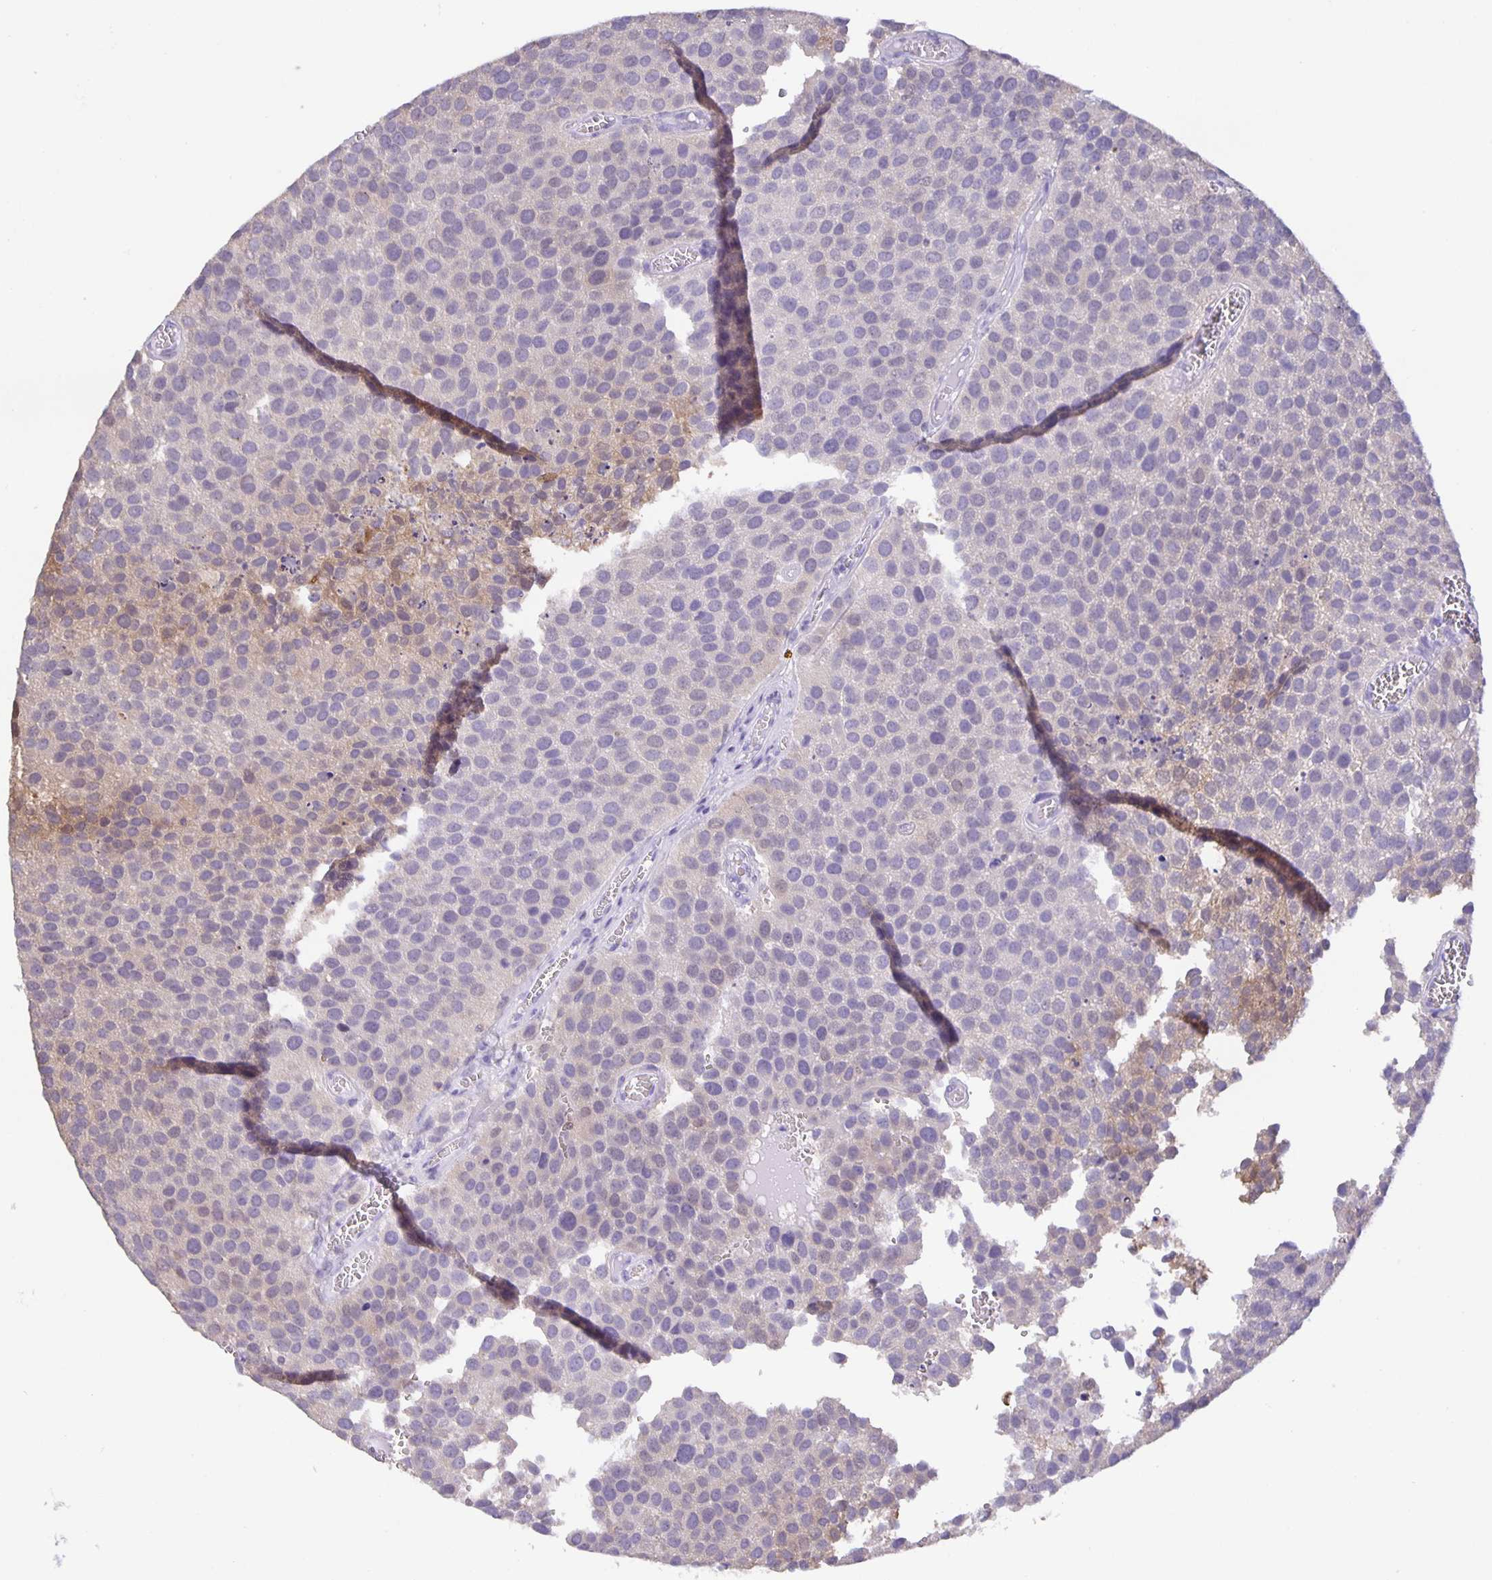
{"staining": {"intensity": "weak", "quantity": "<25%", "location": "cytoplasmic/membranous"}, "tissue": "urothelial cancer", "cell_type": "Tumor cells", "image_type": "cancer", "snomed": [{"axis": "morphology", "description": "Urothelial carcinoma, Low grade"}, {"axis": "topography", "description": "Urinary bladder"}], "caption": "The micrograph reveals no staining of tumor cells in low-grade urothelial carcinoma.", "gene": "MARCHF6", "patient": {"sex": "female", "age": 69}}